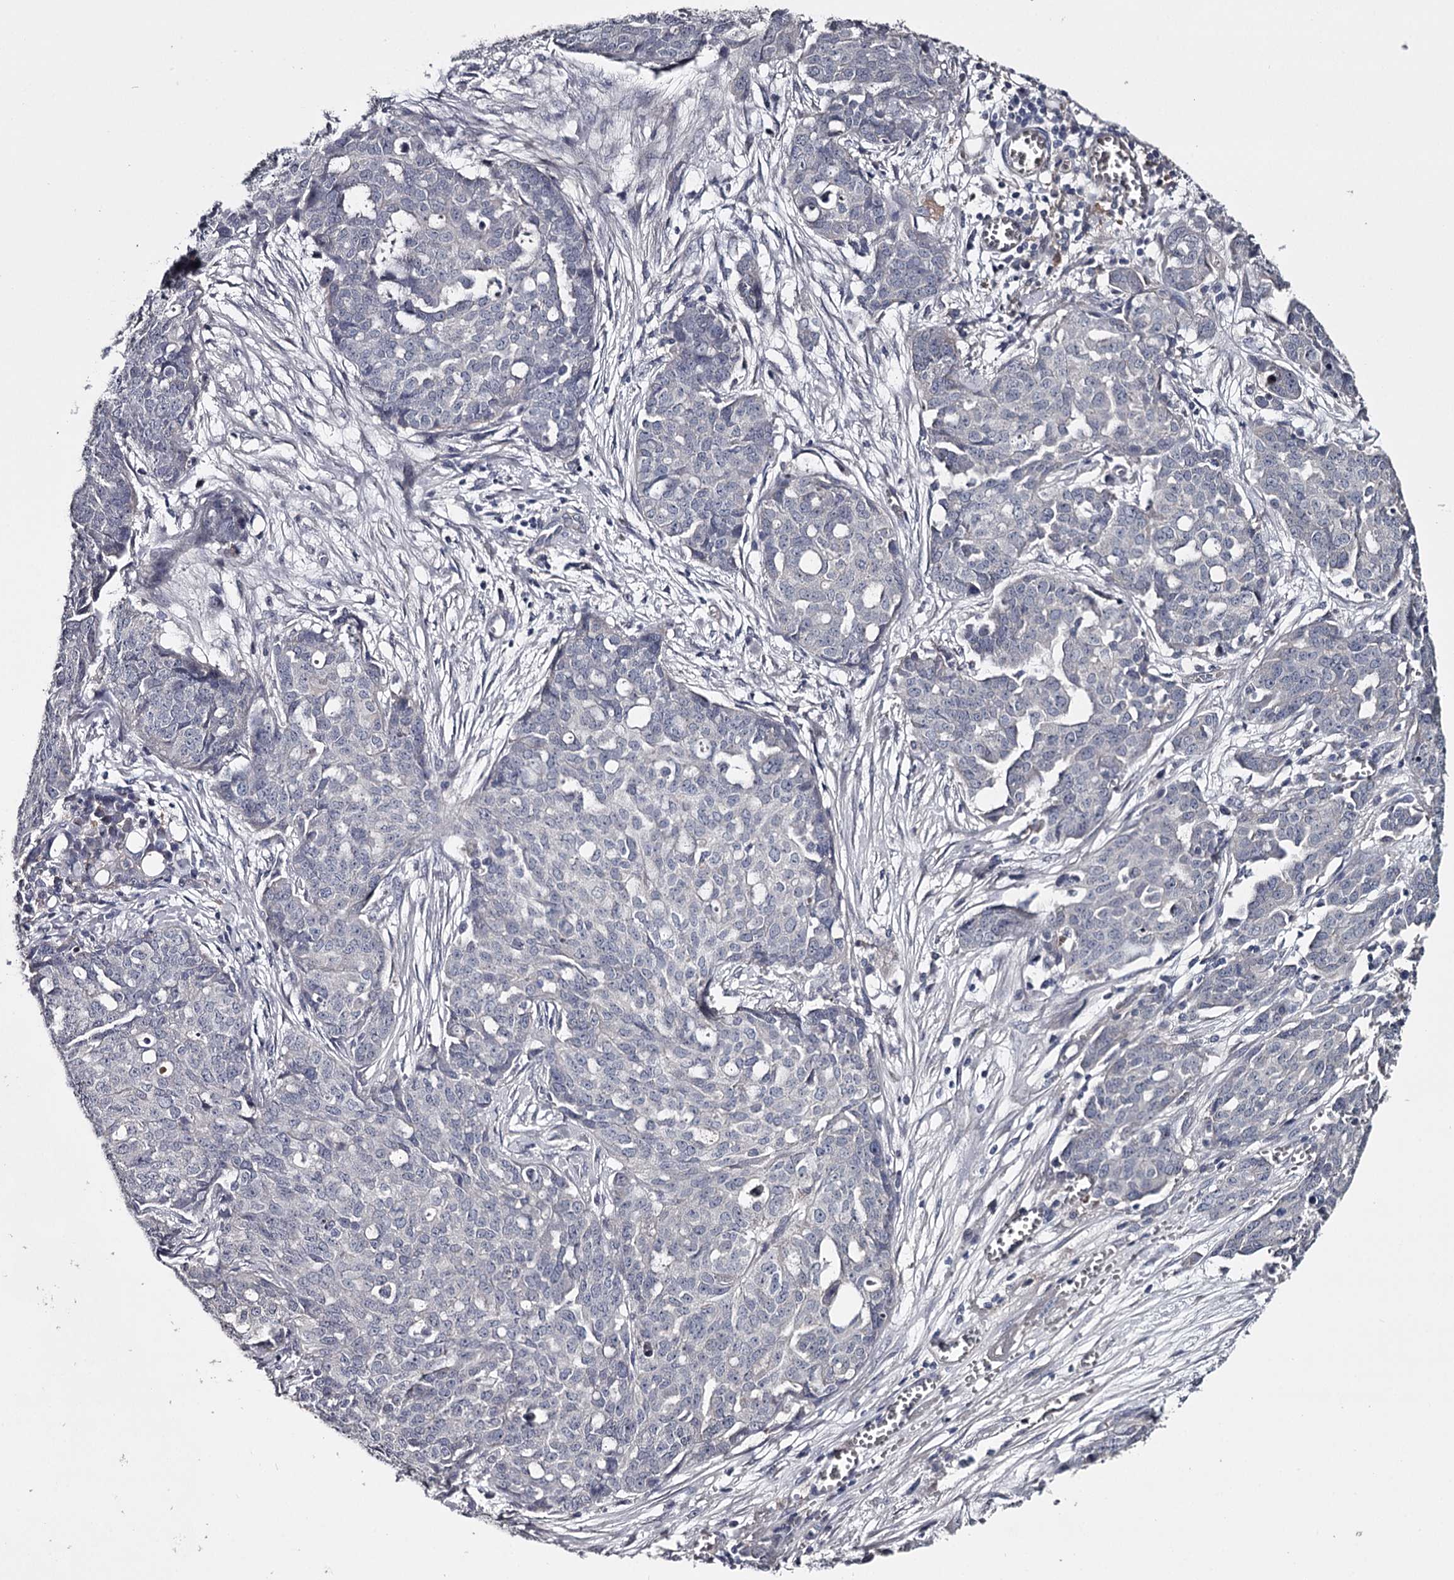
{"staining": {"intensity": "negative", "quantity": "none", "location": "none"}, "tissue": "ovarian cancer", "cell_type": "Tumor cells", "image_type": "cancer", "snomed": [{"axis": "morphology", "description": "Cystadenocarcinoma, serous, NOS"}, {"axis": "topography", "description": "Soft tissue"}, {"axis": "topography", "description": "Ovary"}], "caption": "High power microscopy histopathology image of an IHC histopathology image of ovarian cancer, revealing no significant expression in tumor cells.", "gene": "FDXACB1", "patient": {"sex": "female", "age": 57}}